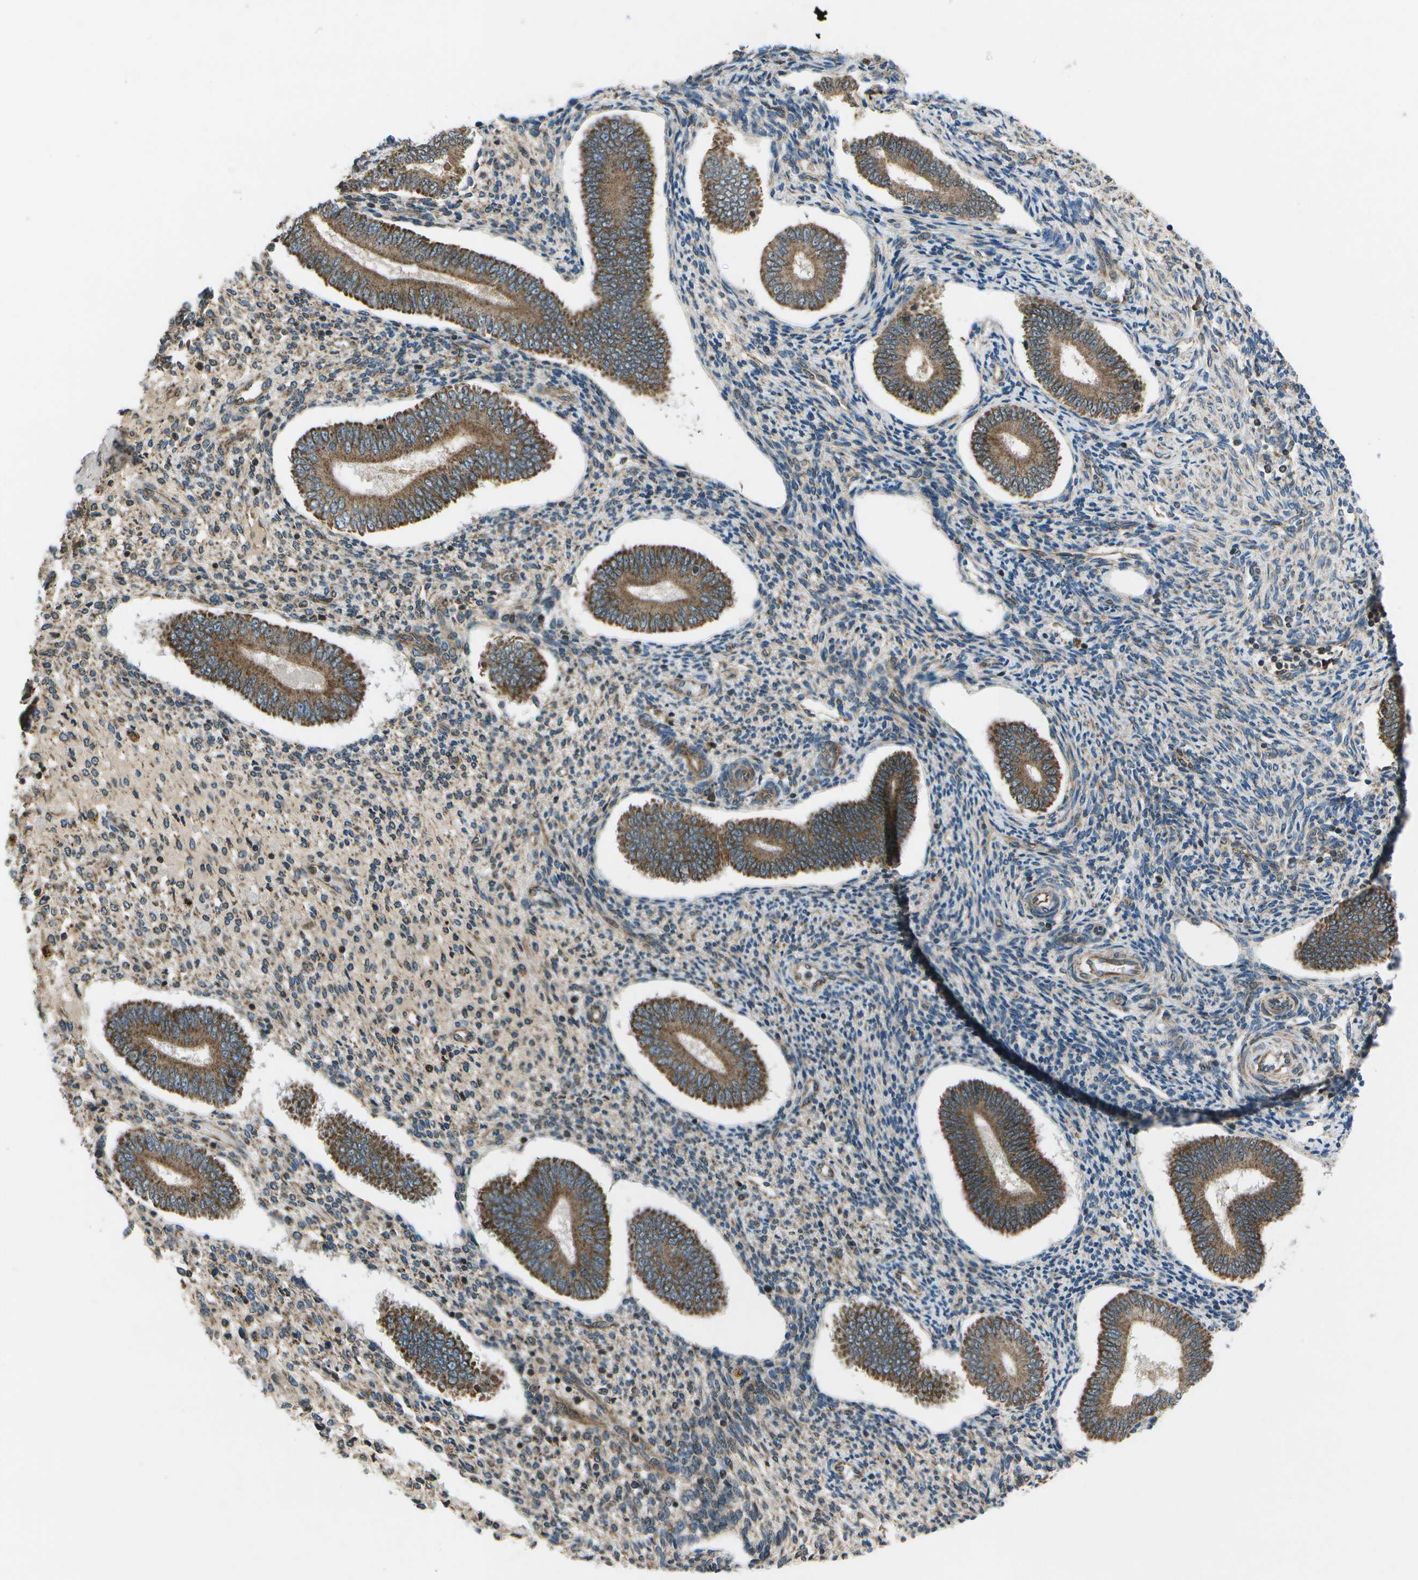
{"staining": {"intensity": "weak", "quantity": "25%-75%", "location": "cytoplasmic/membranous"}, "tissue": "endometrium", "cell_type": "Cells in endometrial stroma", "image_type": "normal", "snomed": [{"axis": "morphology", "description": "Normal tissue, NOS"}, {"axis": "topography", "description": "Endometrium"}], "caption": "Cells in endometrial stroma reveal weak cytoplasmic/membranous positivity in approximately 25%-75% of cells in normal endometrium.", "gene": "EIF2AK1", "patient": {"sex": "female", "age": 42}}